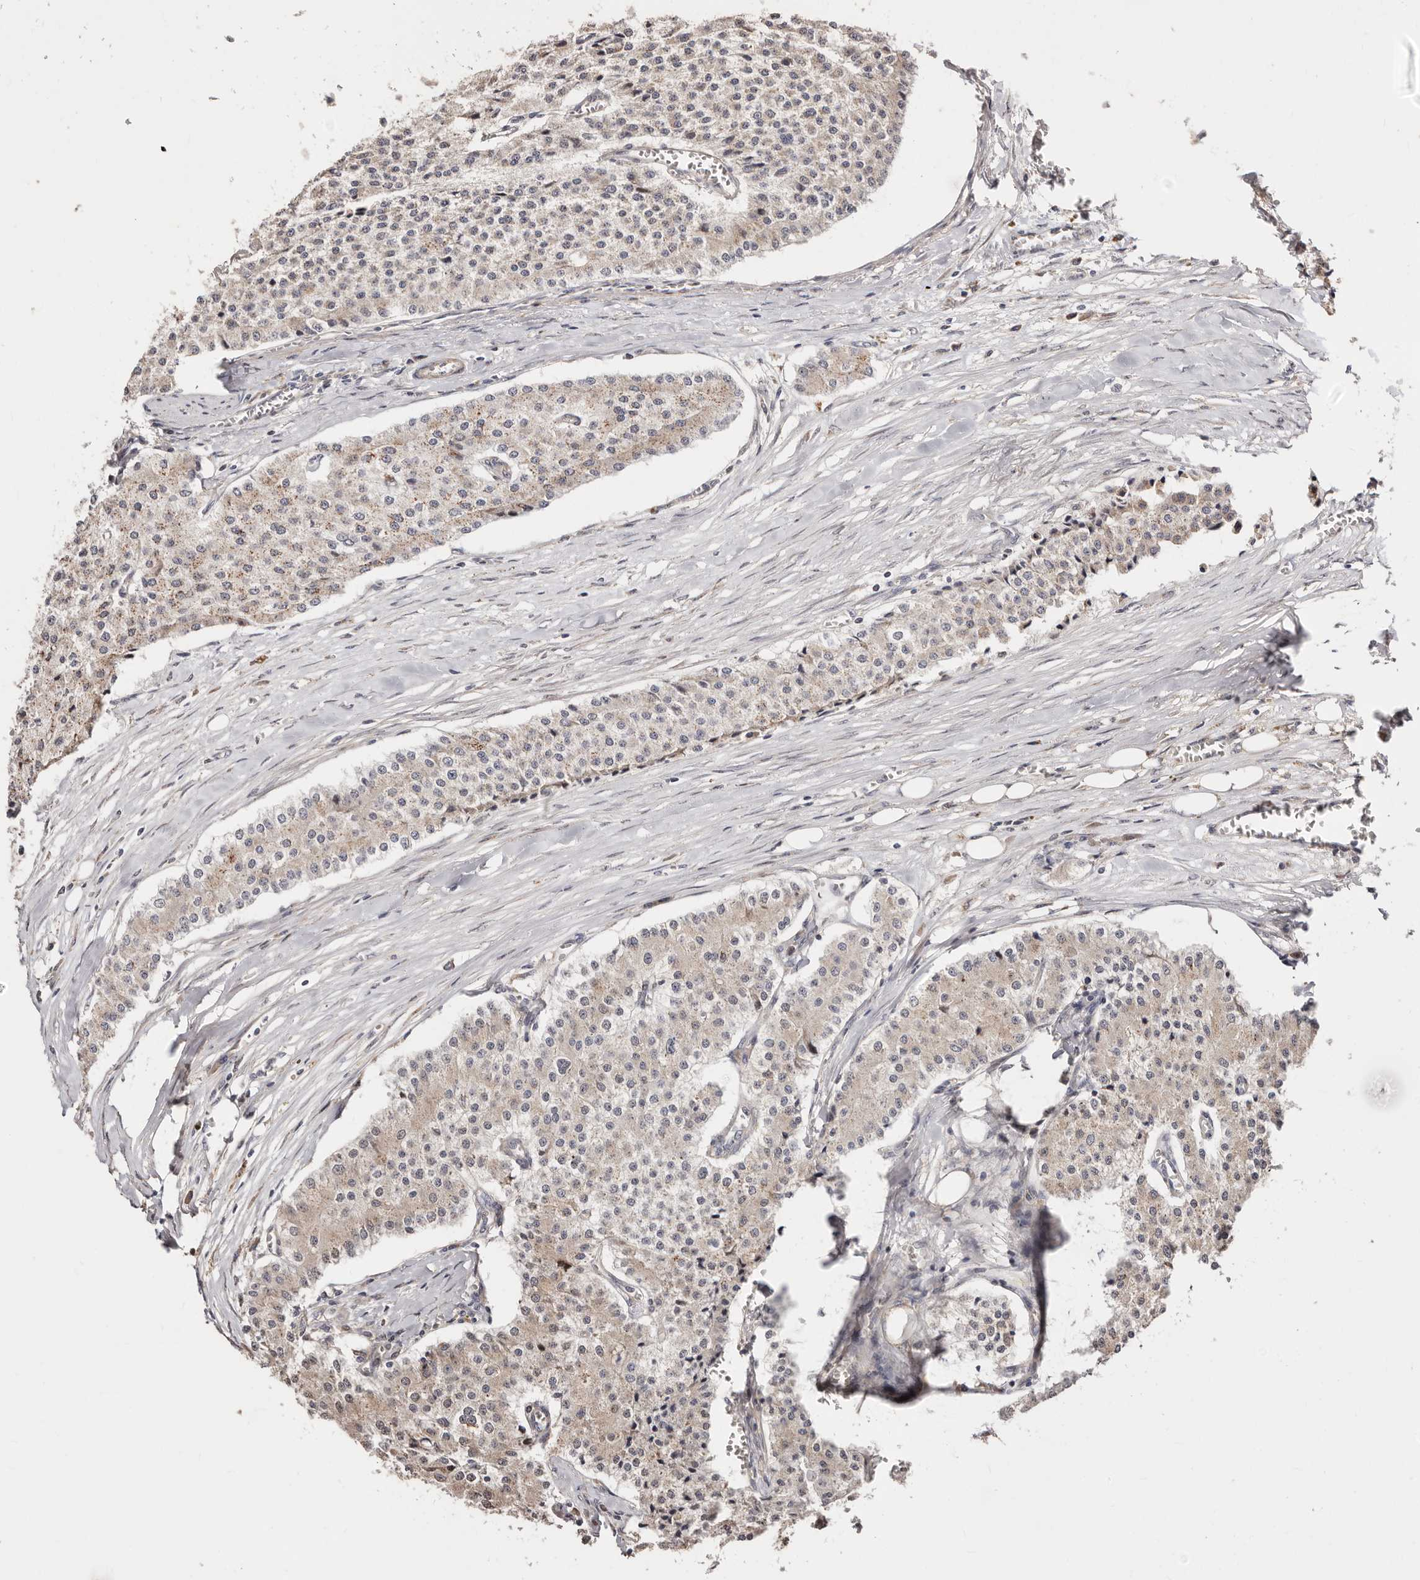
{"staining": {"intensity": "weak", "quantity": "<25%", "location": "cytoplasmic/membranous"}, "tissue": "carcinoid", "cell_type": "Tumor cells", "image_type": "cancer", "snomed": [{"axis": "morphology", "description": "Carcinoid, malignant, NOS"}, {"axis": "topography", "description": "Colon"}], "caption": "IHC histopathology image of neoplastic tissue: human carcinoid stained with DAB exhibits no significant protein expression in tumor cells.", "gene": "APOL6", "patient": {"sex": "female", "age": 52}}